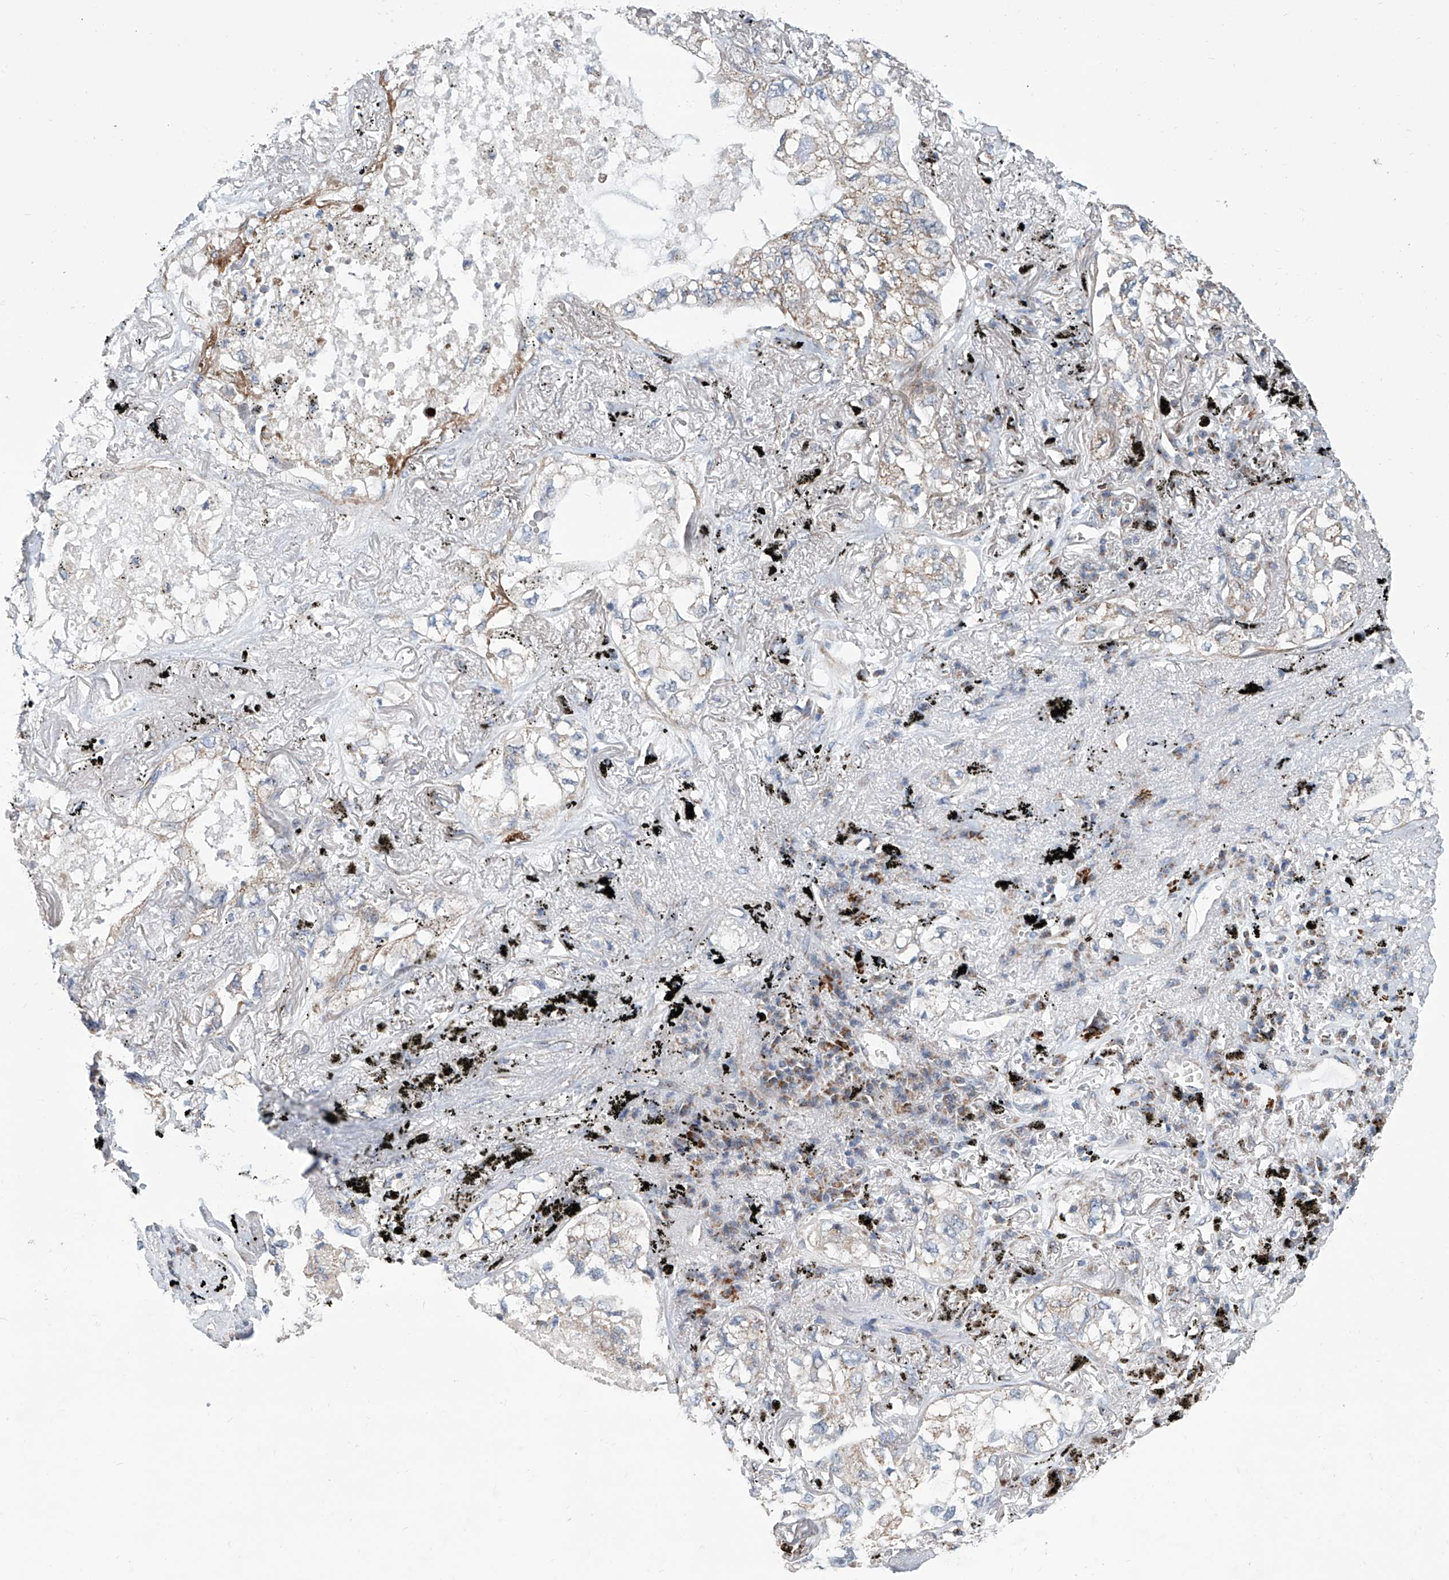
{"staining": {"intensity": "weak", "quantity": "25%-75%", "location": "cytoplasmic/membranous"}, "tissue": "lung cancer", "cell_type": "Tumor cells", "image_type": "cancer", "snomed": [{"axis": "morphology", "description": "Adenocarcinoma, NOS"}, {"axis": "topography", "description": "Lung"}], "caption": "Immunohistochemistry (IHC) histopathology image of human lung cancer stained for a protein (brown), which exhibits low levels of weak cytoplasmic/membranous positivity in about 25%-75% of tumor cells.", "gene": "USP48", "patient": {"sex": "male", "age": 65}}